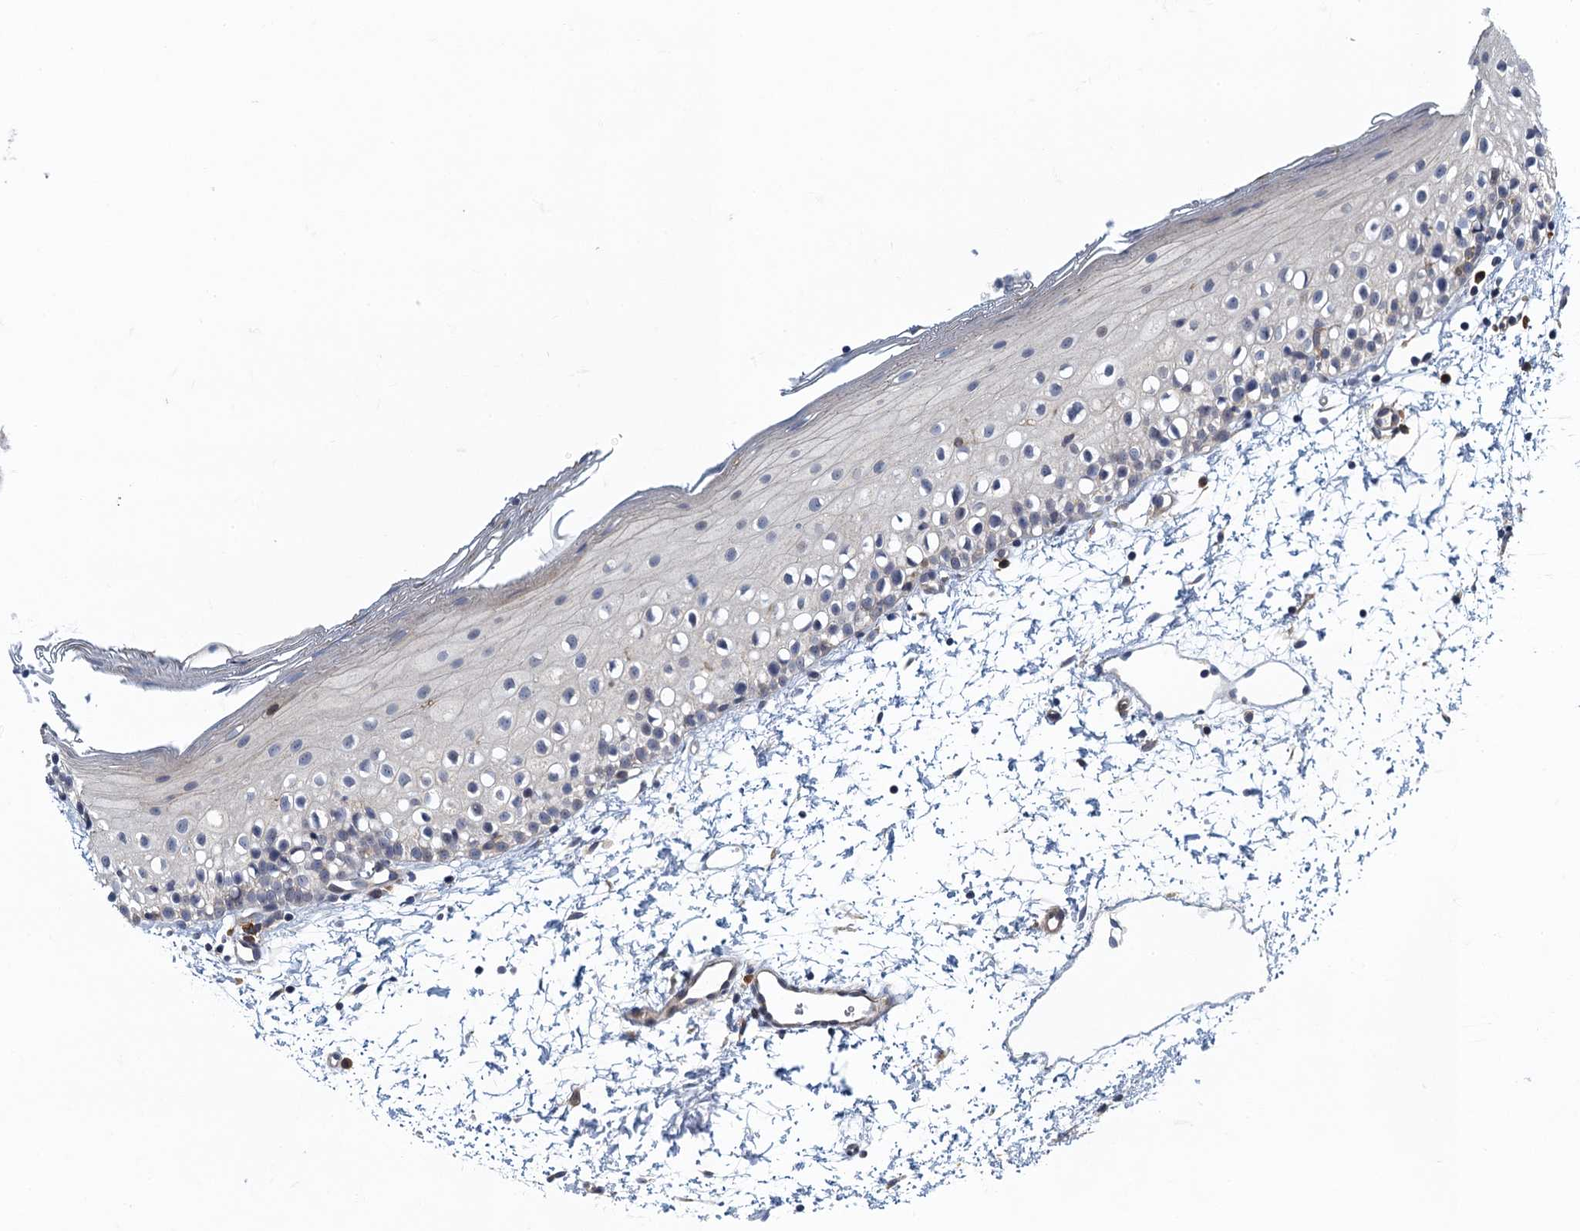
{"staining": {"intensity": "negative", "quantity": "none", "location": "none"}, "tissue": "oral mucosa", "cell_type": "Squamous epithelial cells", "image_type": "normal", "snomed": [{"axis": "morphology", "description": "Normal tissue, NOS"}, {"axis": "topography", "description": "Oral tissue"}], "caption": "A high-resolution image shows immunohistochemistry (IHC) staining of normal oral mucosa, which shows no significant staining in squamous epithelial cells.", "gene": "ALG2", "patient": {"sex": "male", "age": 28}}